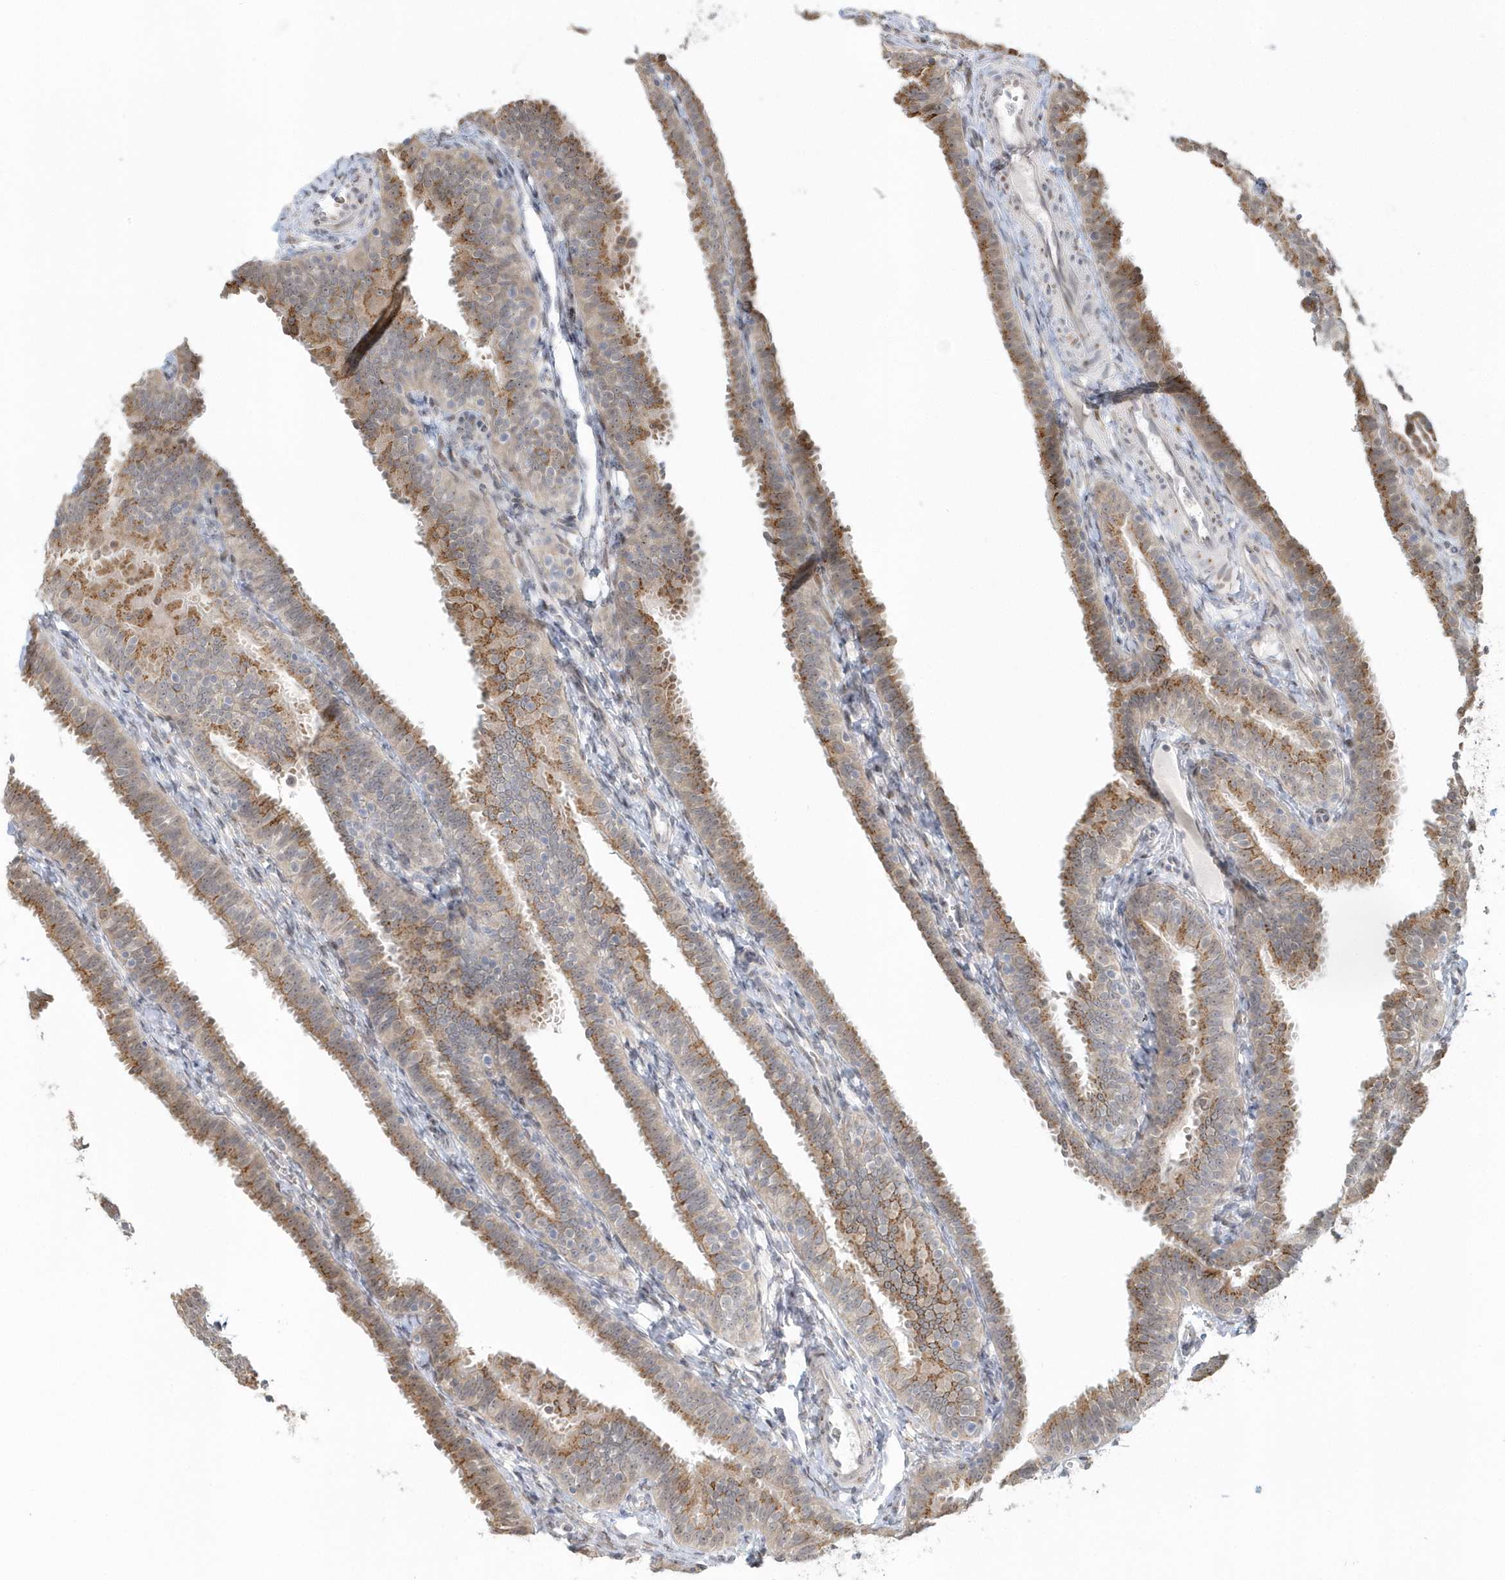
{"staining": {"intensity": "strong", "quantity": "25%-75%", "location": "cytoplasmic/membranous"}, "tissue": "fallopian tube", "cell_type": "Glandular cells", "image_type": "normal", "snomed": [{"axis": "morphology", "description": "Normal tissue, NOS"}, {"axis": "topography", "description": "Fallopian tube"}], "caption": "Brown immunohistochemical staining in benign human fallopian tube demonstrates strong cytoplasmic/membranous expression in about 25%-75% of glandular cells. Using DAB (brown) and hematoxylin (blue) stains, captured at high magnification using brightfield microscopy.", "gene": "DHFR", "patient": {"sex": "female", "age": 35}}